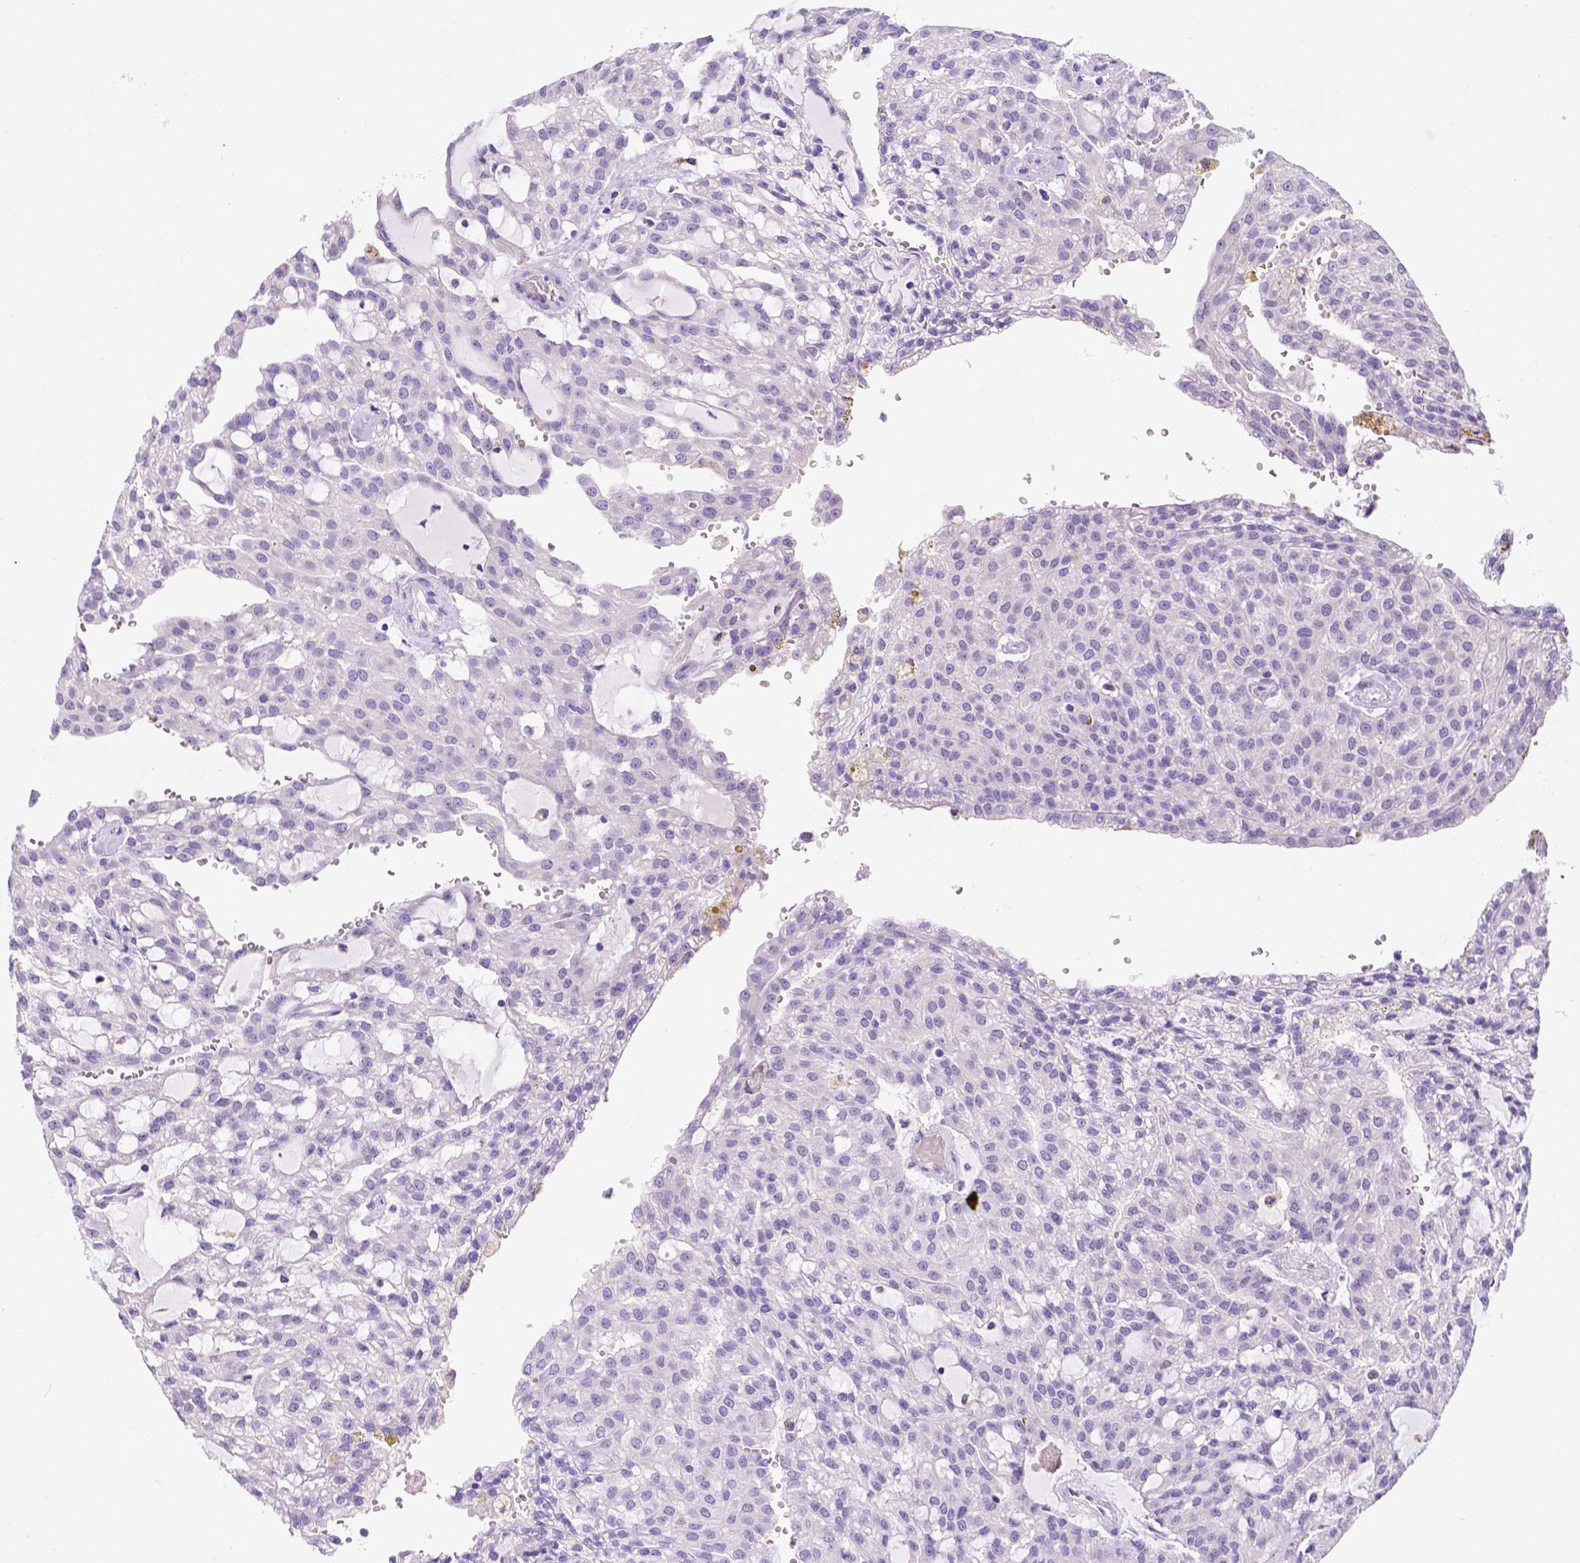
{"staining": {"intensity": "negative", "quantity": "none", "location": "none"}, "tissue": "renal cancer", "cell_type": "Tumor cells", "image_type": "cancer", "snomed": [{"axis": "morphology", "description": "Adenocarcinoma, NOS"}, {"axis": "topography", "description": "Kidney"}], "caption": "Tumor cells are negative for brown protein staining in renal cancer (adenocarcinoma).", "gene": "PHF7", "patient": {"sex": "male", "age": 63}}